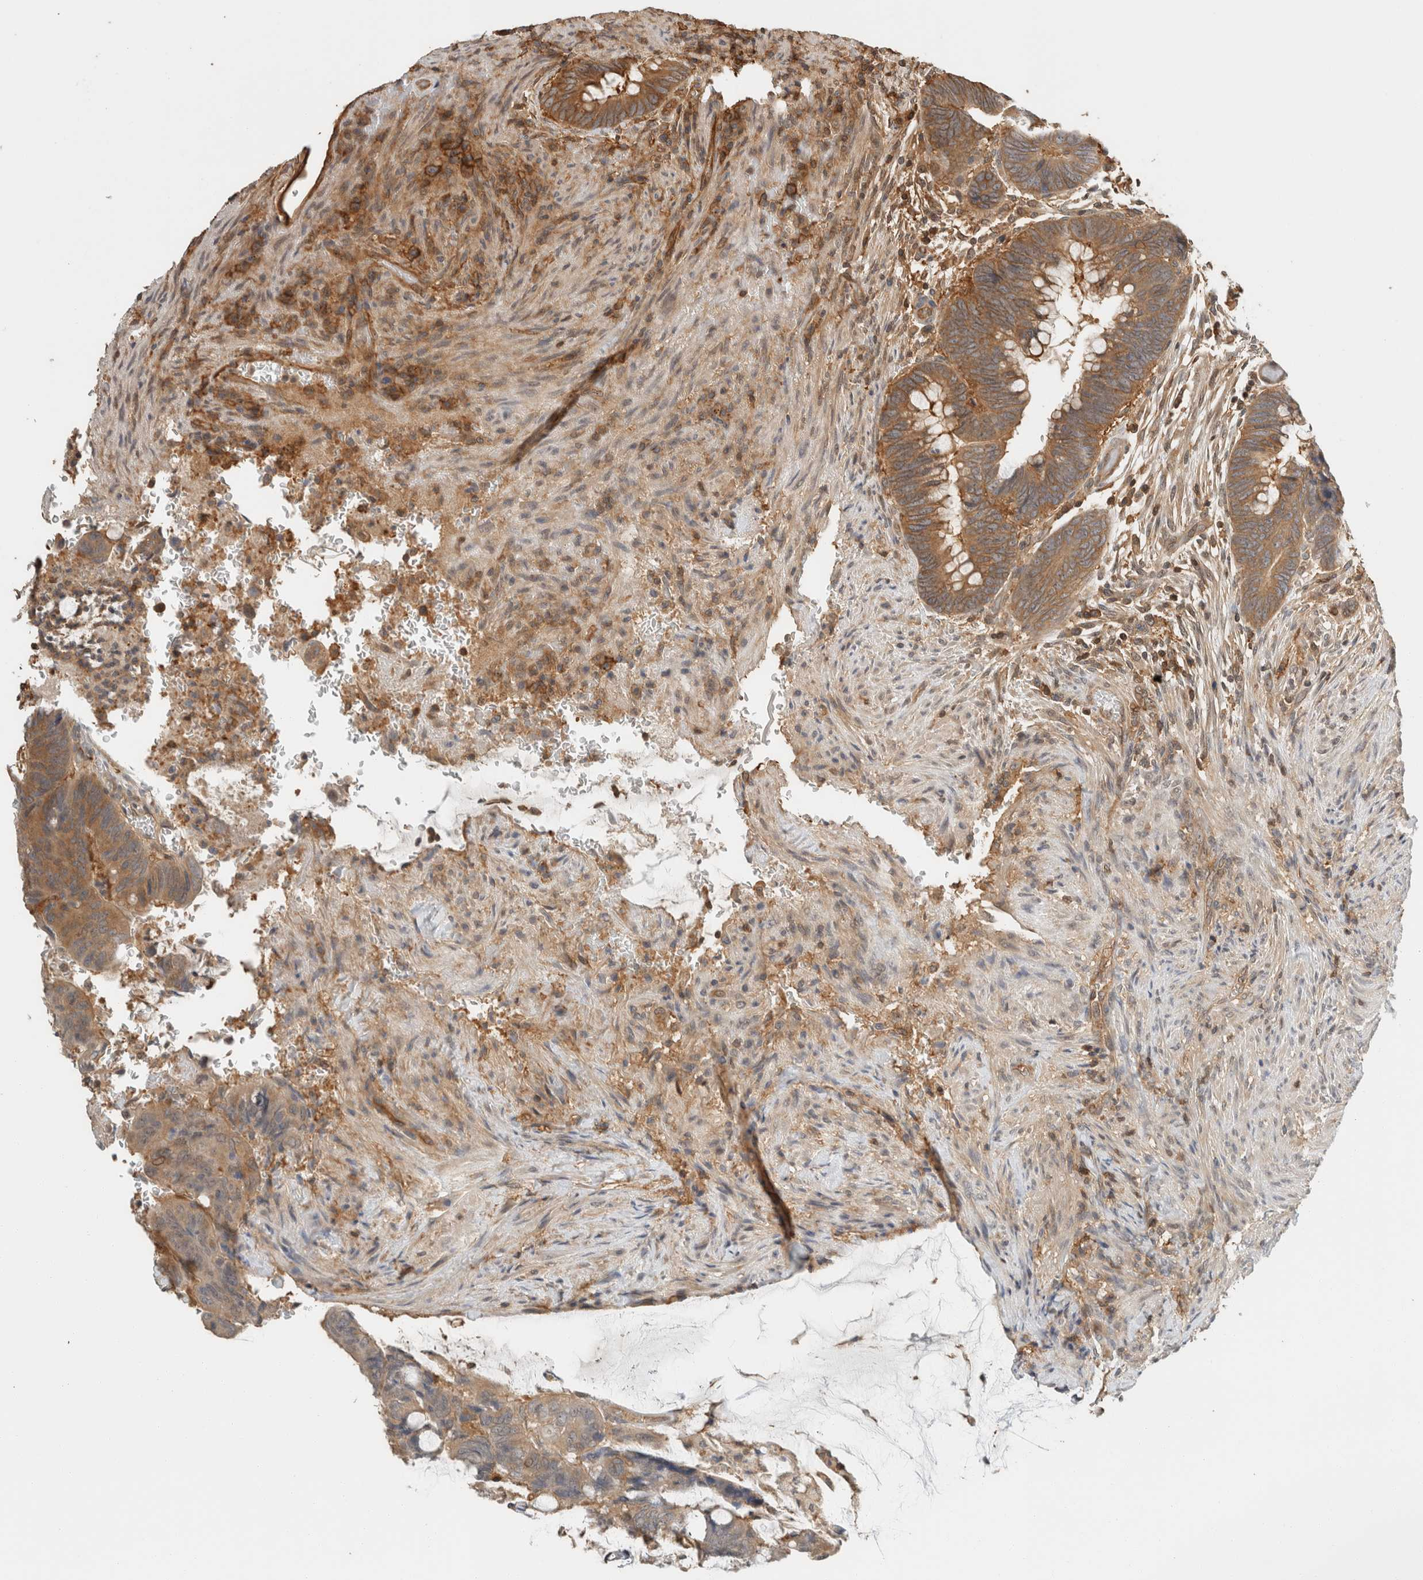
{"staining": {"intensity": "moderate", "quantity": "25%-75%", "location": "cytoplasmic/membranous"}, "tissue": "colorectal cancer", "cell_type": "Tumor cells", "image_type": "cancer", "snomed": [{"axis": "morphology", "description": "Normal tissue, NOS"}, {"axis": "morphology", "description": "Adenocarcinoma, NOS"}, {"axis": "topography", "description": "Rectum"}], "caption": "A brown stain highlights moderate cytoplasmic/membranous expression of a protein in colorectal cancer tumor cells.", "gene": "PFDN4", "patient": {"sex": "male", "age": 92}}